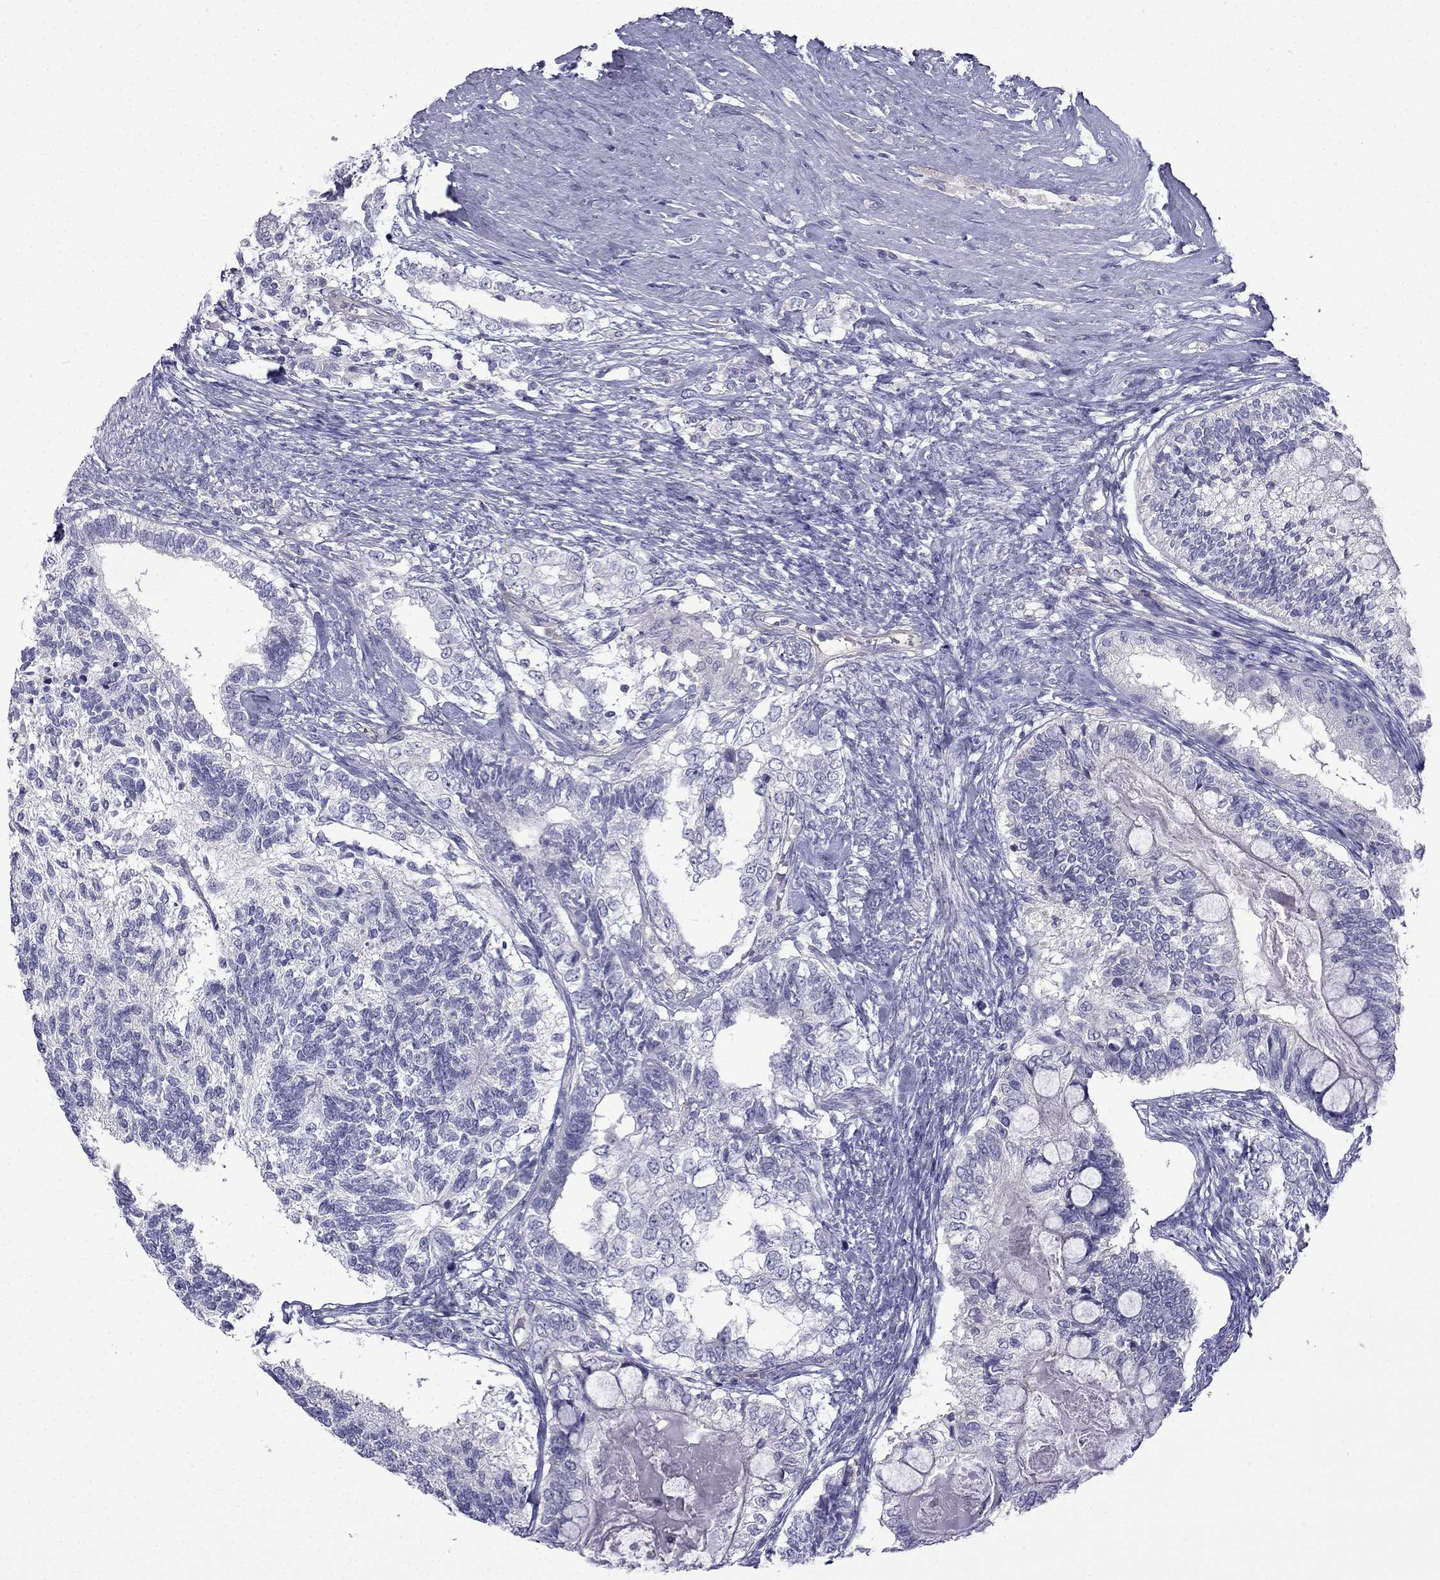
{"staining": {"intensity": "negative", "quantity": "none", "location": "none"}, "tissue": "testis cancer", "cell_type": "Tumor cells", "image_type": "cancer", "snomed": [{"axis": "morphology", "description": "Seminoma, NOS"}, {"axis": "morphology", "description": "Carcinoma, Embryonal, NOS"}, {"axis": "topography", "description": "Testis"}], "caption": "Immunohistochemistry (IHC) photomicrograph of neoplastic tissue: human testis cancer stained with DAB (3,3'-diaminobenzidine) demonstrates no significant protein expression in tumor cells.", "gene": "GJA8", "patient": {"sex": "male", "age": 41}}